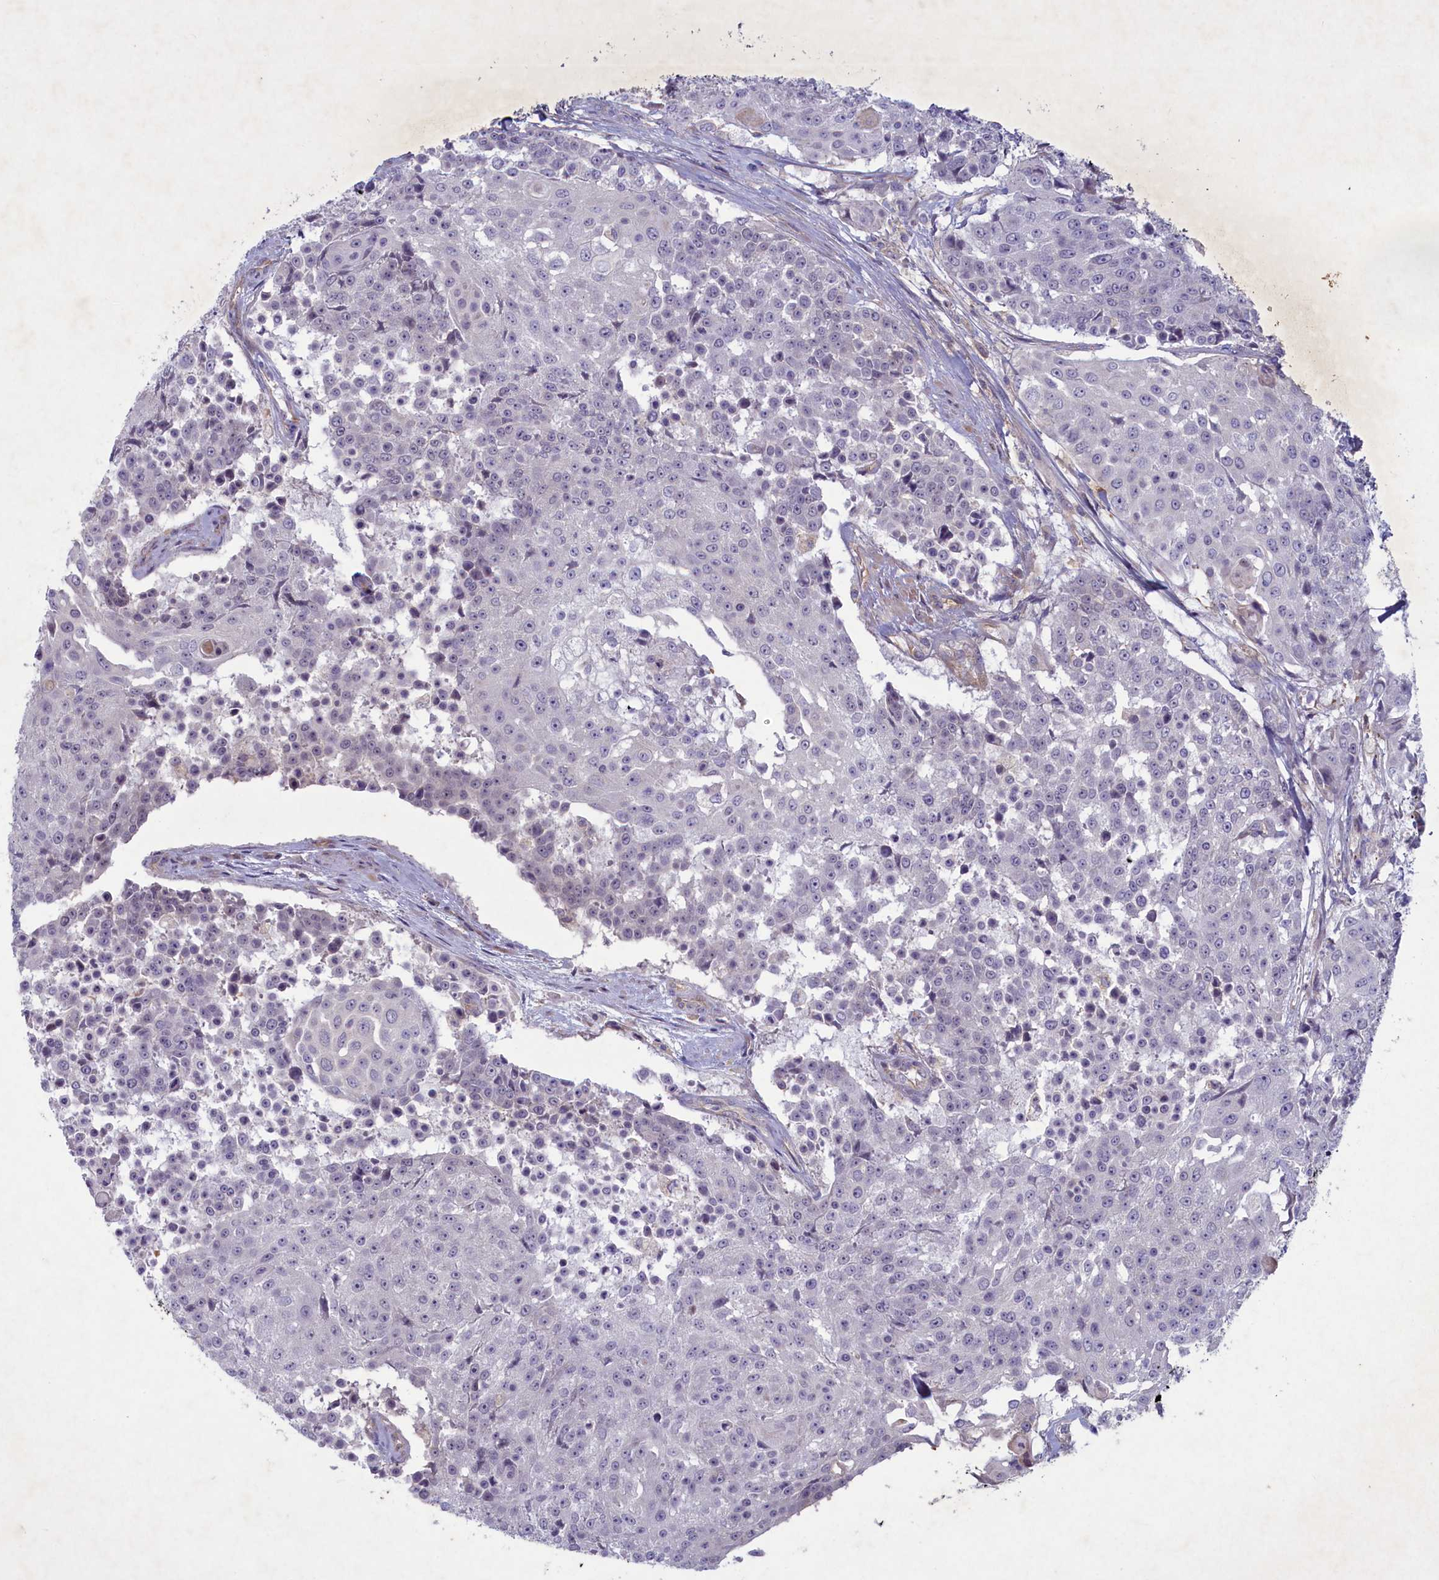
{"staining": {"intensity": "negative", "quantity": "none", "location": "none"}, "tissue": "urothelial cancer", "cell_type": "Tumor cells", "image_type": "cancer", "snomed": [{"axis": "morphology", "description": "Urothelial carcinoma, High grade"}, {"axis": "topography", "description": "Urinary bladder"}], "caption": "Immunohistochemical staining of human urothelial carcinoma (high-grade) demonstrates no significant staining in tumor cells.", "gene": "PLEKHG6", "patient": {"sex": "female", "age": 63}}